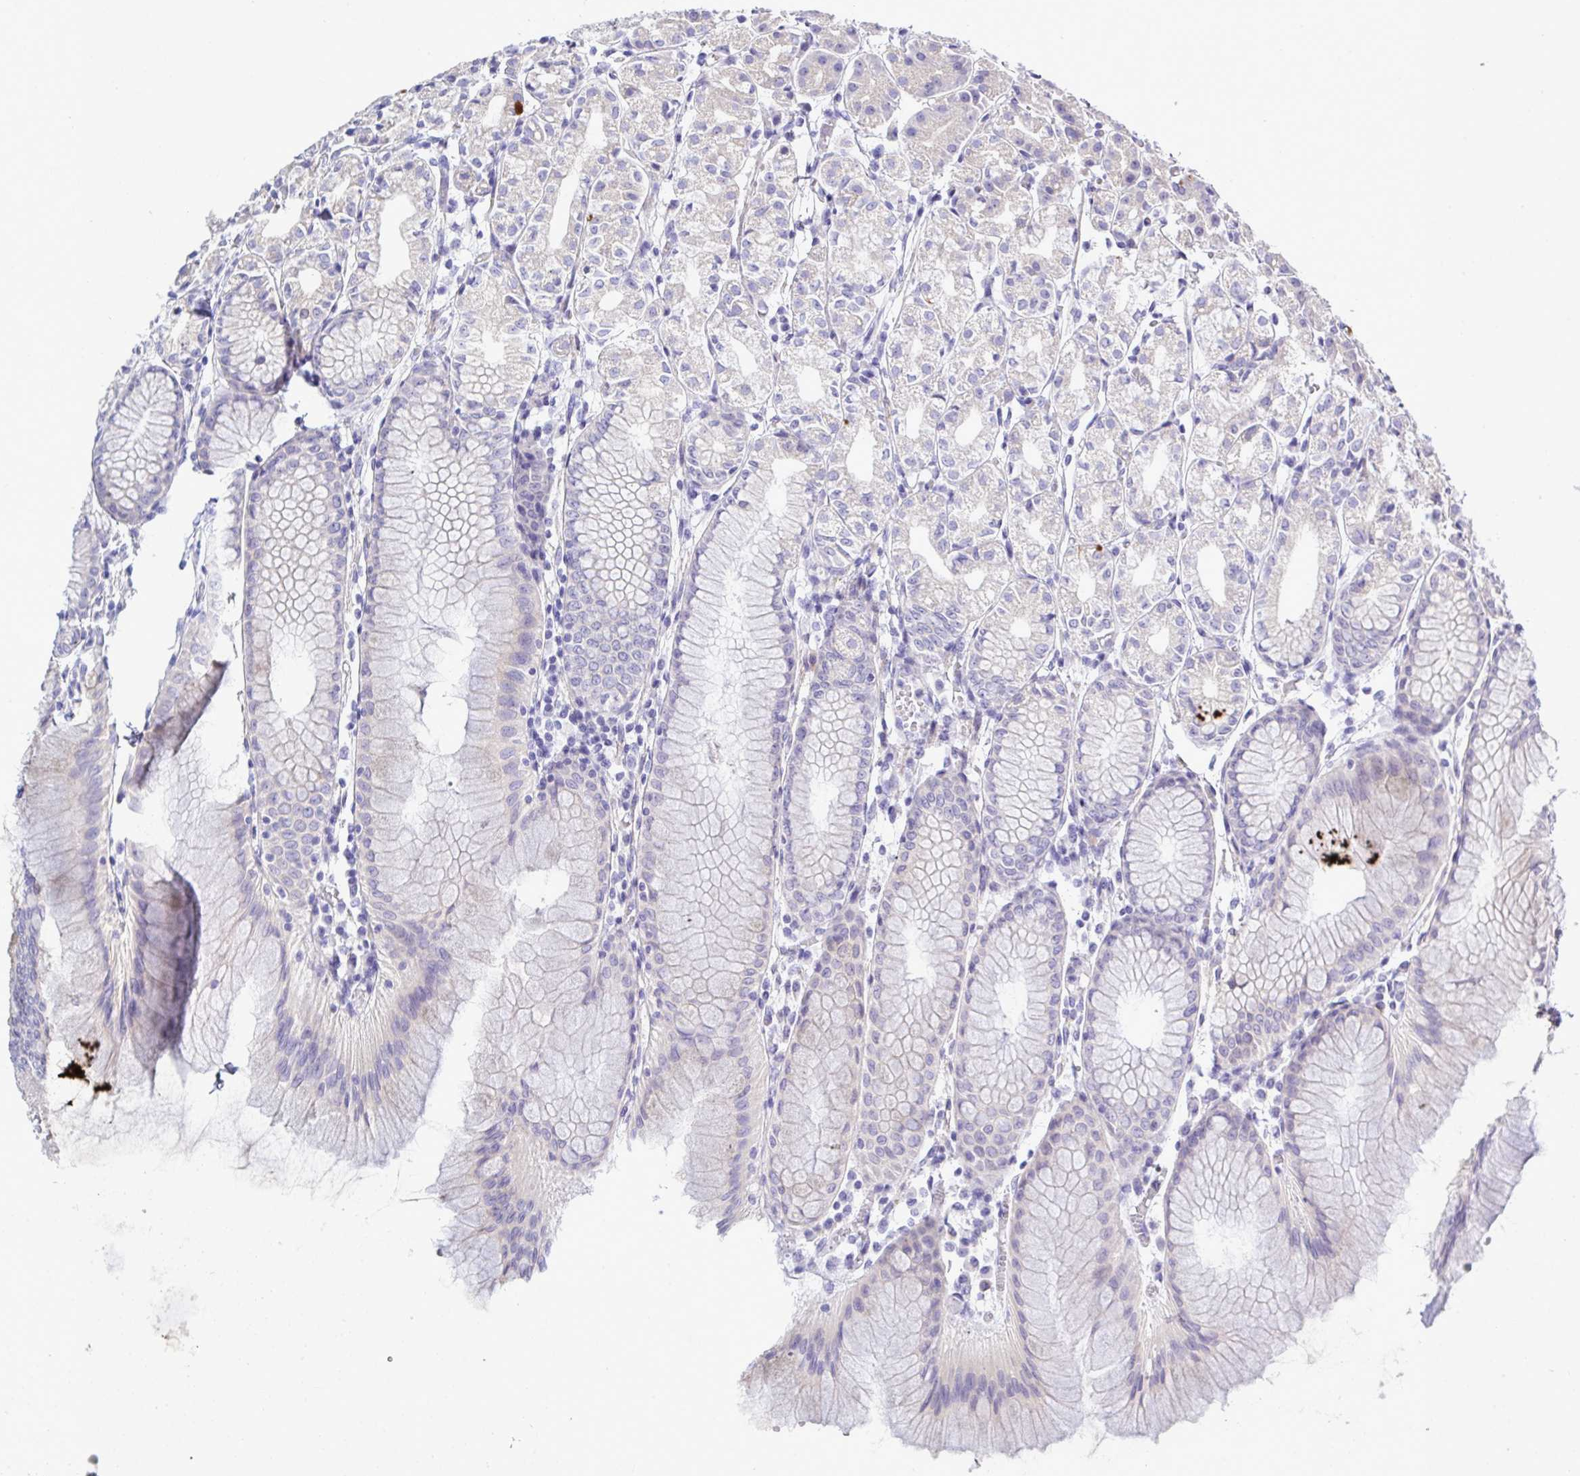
{"staining": {"intensity": "negative", "quantity": "none", "location": "none"}, "tissue": "stomach", "cell_type": "Glandular cells", "image_type": "normal", "snomed": [{"axis": "morphology", "description": "Normal tissue, NOS"}, {"axis": "topography", "description": "Stomach"}], "caption": "Glandular cells show no significant protein staining in unremarkable stomach. (DAB IHC, high magnification).", "gene": "MED11", "patient": {"sex": "female", "age": 57}}